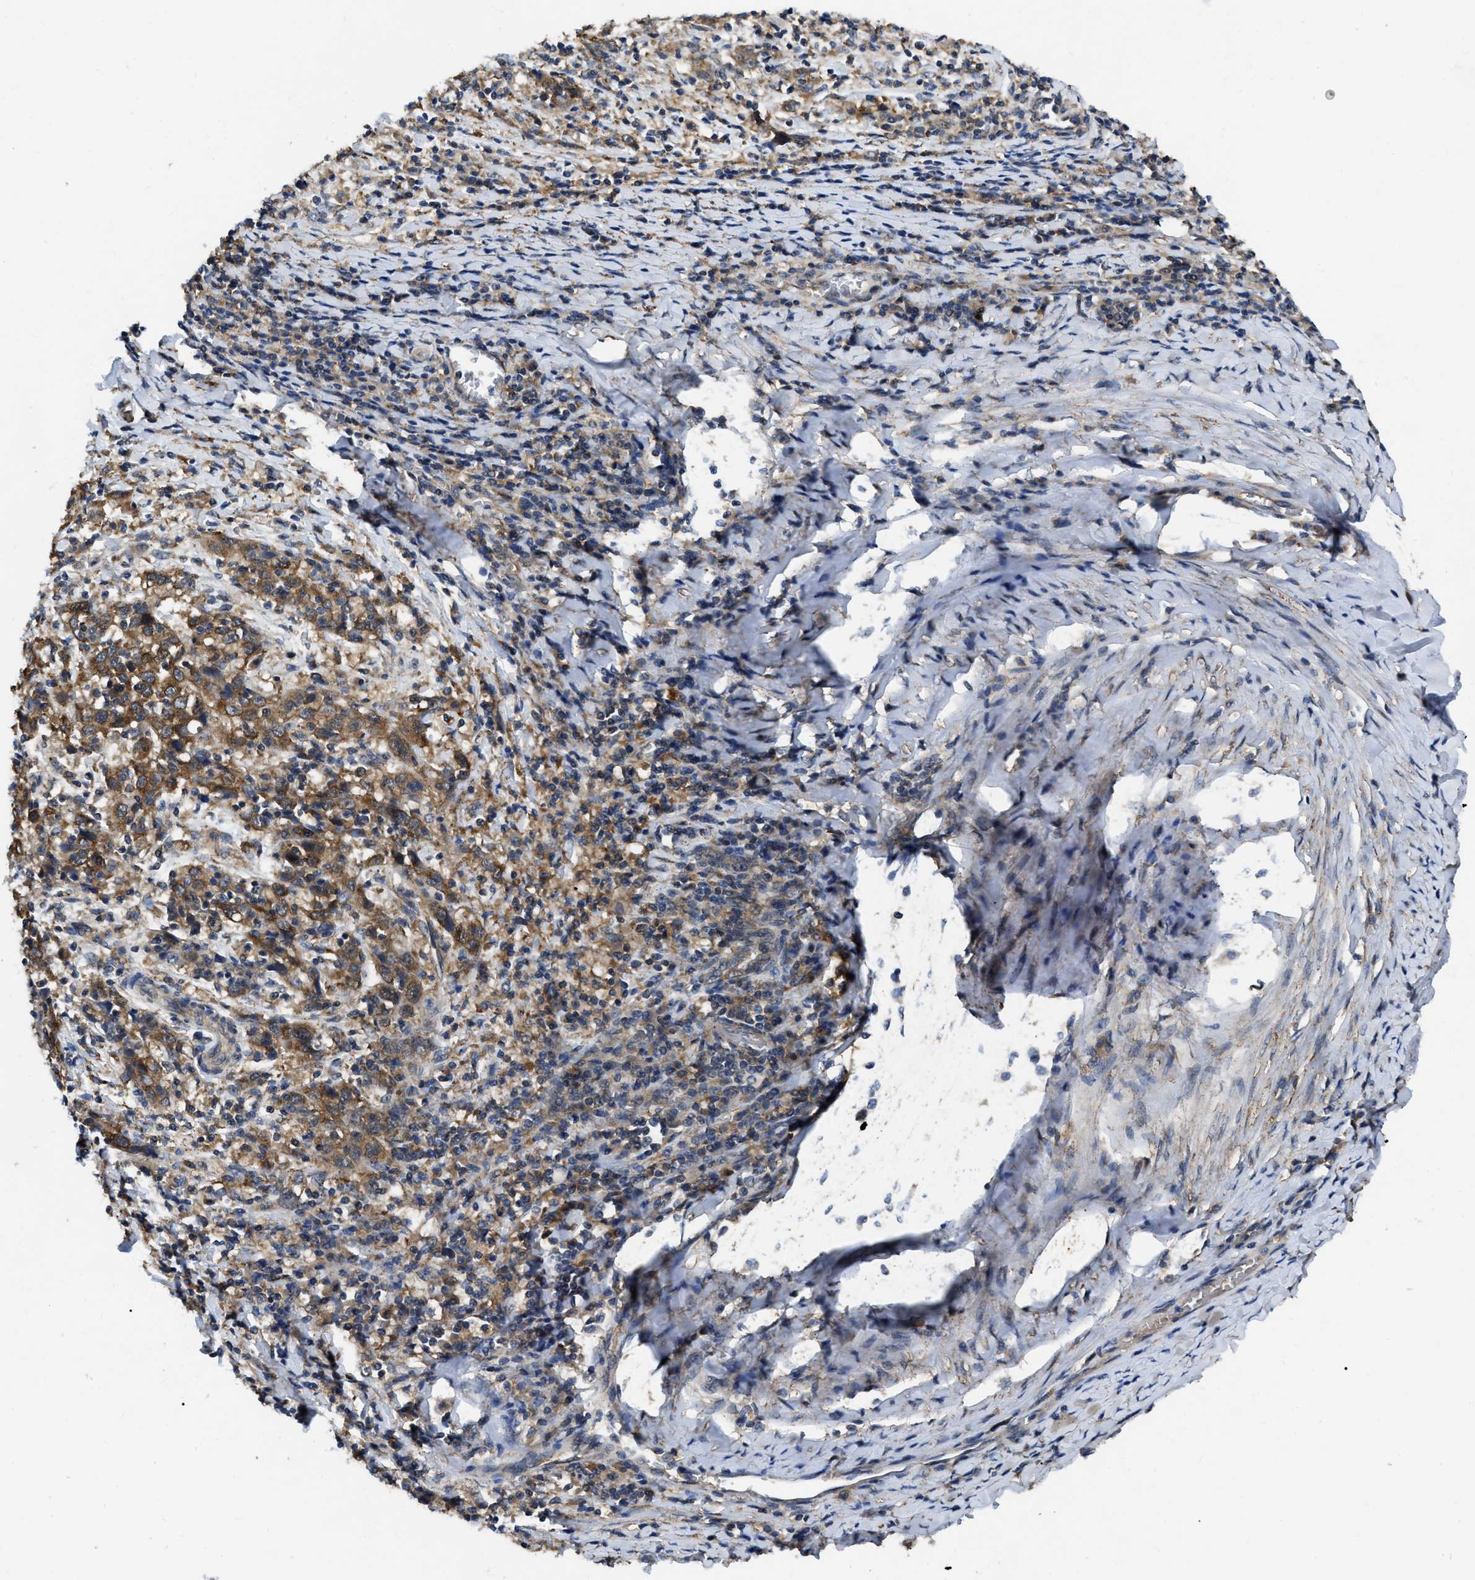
{"staining": {"intensity": "strong", "quantity": ">75%", "location": "cytoplasmic/membranous"}, "tissue": "cervical cancer", "cell_type": "Tumor cells", "image_type": "cancer", "snomed": [{"axis": "morphology", "description": "Squamous cell carcinoma, NOS"}, {"axis": "topography", "description": "Cervix"}], "caption": "Human cervical squamous cell carcinoma stained for a protein (brown) shows strong cytoplasmic/membranous positive staining in about >75% of tumor cells.", "gene": "GET4", "patient": {"sex": "female", "age": 46}}